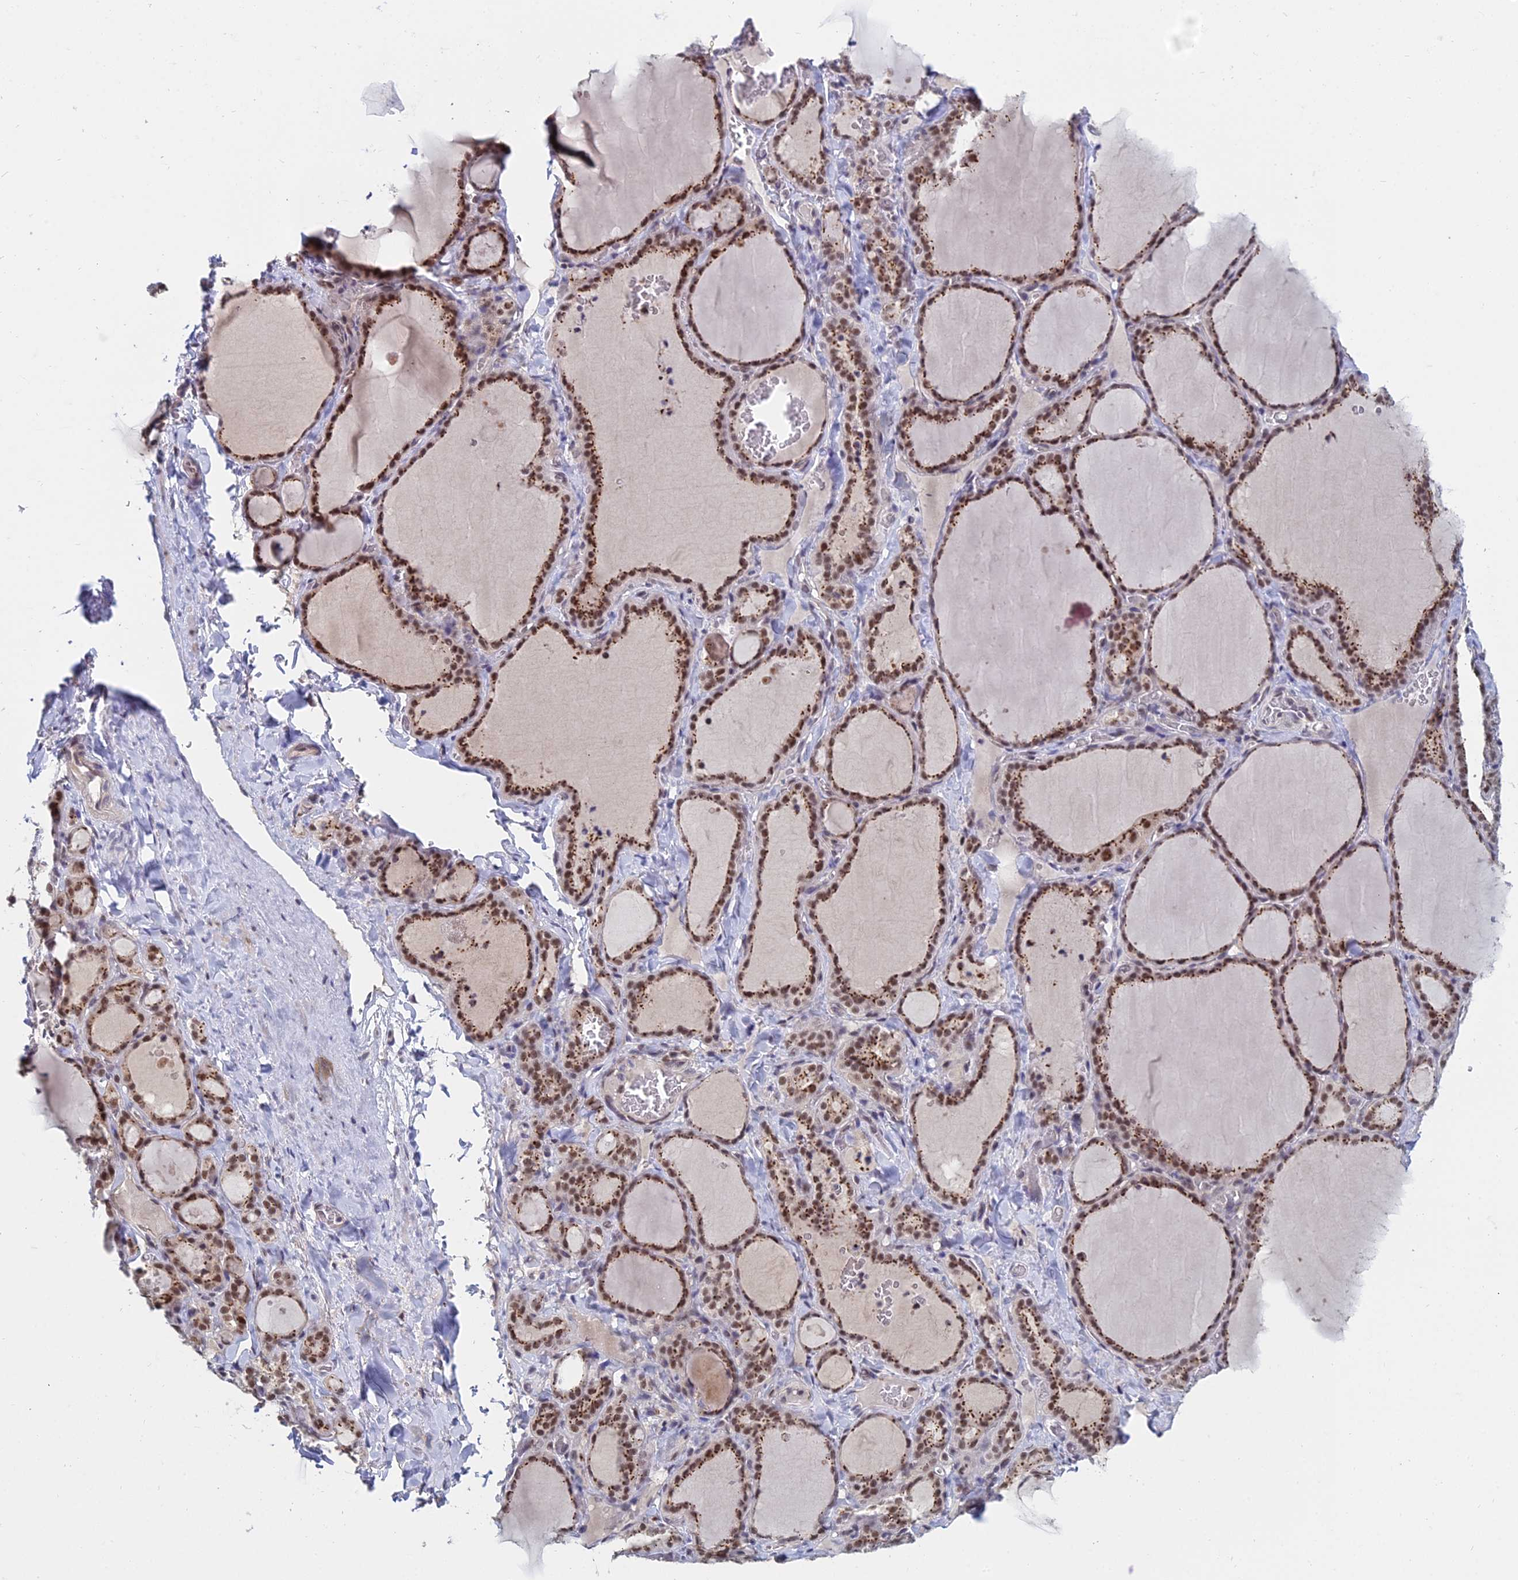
{"staining": {"intensity": "strong", "quantity": ">75%", "location": "cytoplasmic/membranous,nuclear"}, "tissue": "thyroid gland", "cell_type": "Glandular cells", "image_type": "normal", "snomed": [{"axis": "morphology", "description": "Normal tissue, NOS"}, {"axis": "topography", "description": "Thyroid gland"}], "caption": "Immunohistochemistry histopathology image of normal thyroid gland stained for a protein (brown), which reveals high levels of strong cytoplasmic/membranous,nuclear staining in about >75% of glandular cells.", "gene": "THOC3", "patient": {"sex": "female", "age": 22}}